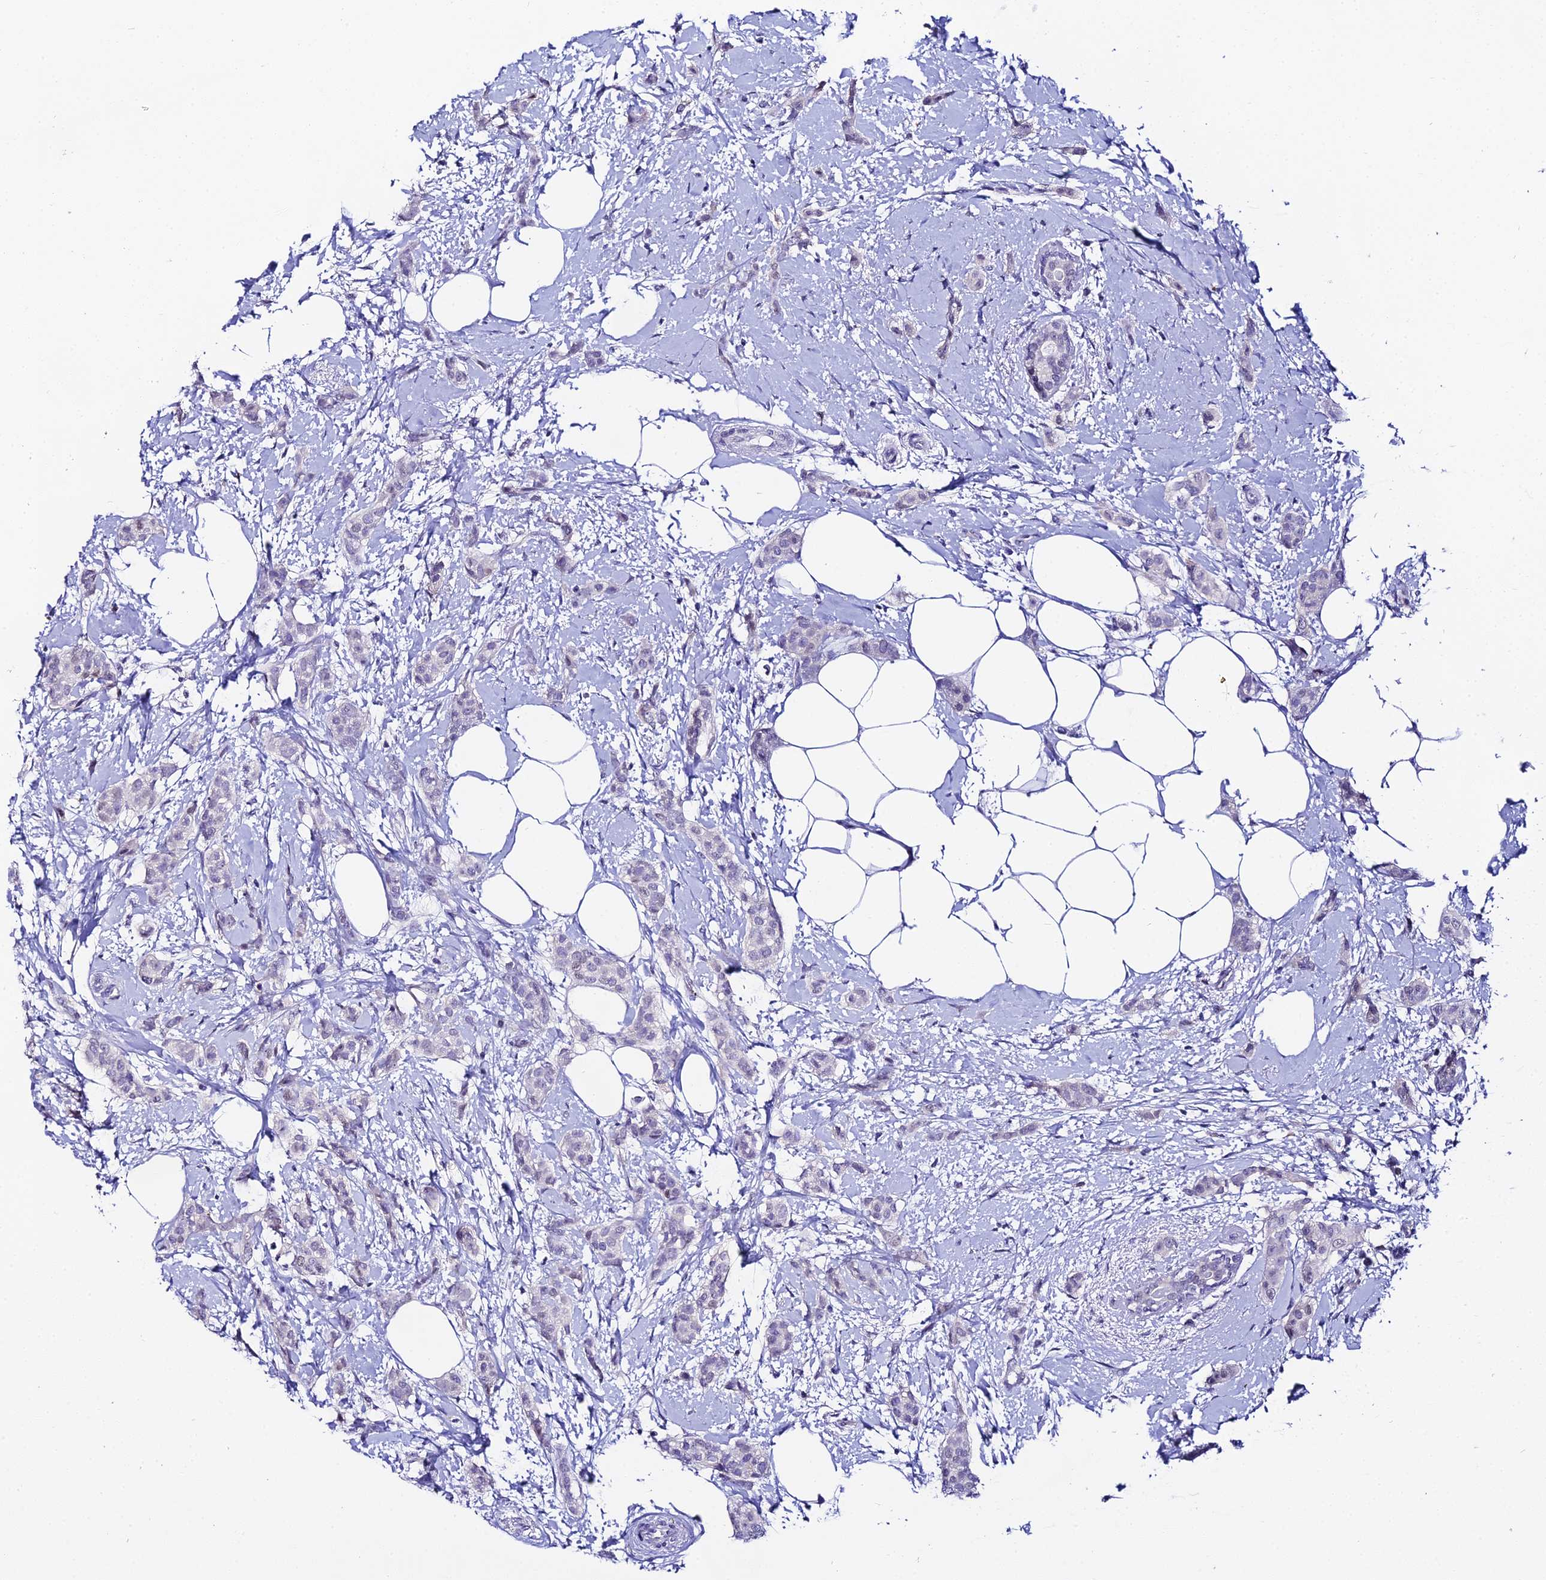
{"staining": {"intensity": "negative", "quantity": "none", "location": "none"}, "tissue": "breast cancer", "cell_type": "Tumor cells", "image_type": "cancer", "snomed": [{"axis": "morphology", "description": "Duct carcinoma"}, {"axis": "topography", "description": "Breast"}], "caption": "Tumor cells show no significant protein expression in breast cancer (infiltrating ductal carcinoma).", "gene": "ATG16L2", "patient": {"sex": "female", "age": 72}}